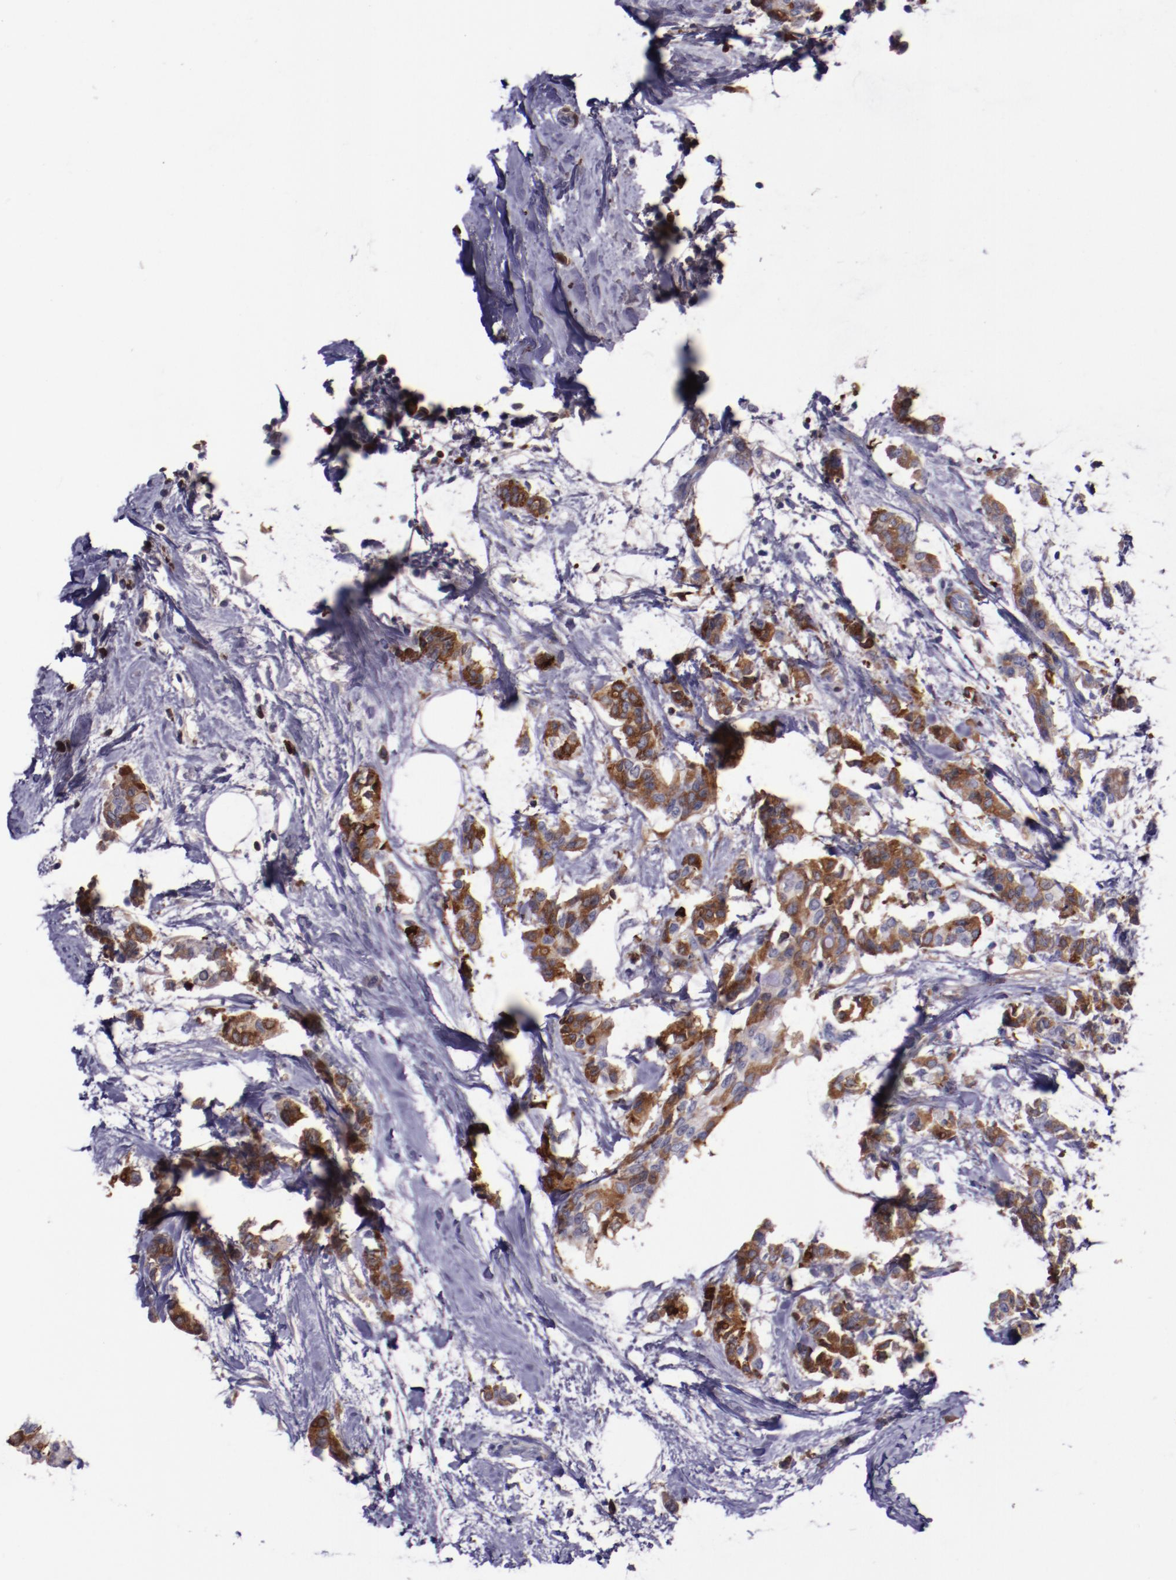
{"staining": {"intensity": "moderate", "quantity": ">75%", "location": "cytoplasmic/membranous"}, "tissue": "breast cancer", "cell_type": "Tumor cells", "image_type": "cancer", "snomed": [{"axis": "morphology", "description": "Duct carcinoma"}, {"axis": "topography", "description": "Breast"}], "caption": "Moderate cytoplasmic/membranous staining is present in about >75% of tumor cells in breast cancer. (DAB (3,3'-diaminobenzidine) = brown stain, brightfield microscopy at high magnification).", "gene": "APOH", "patient": {"sex": "female", "age": 84}}